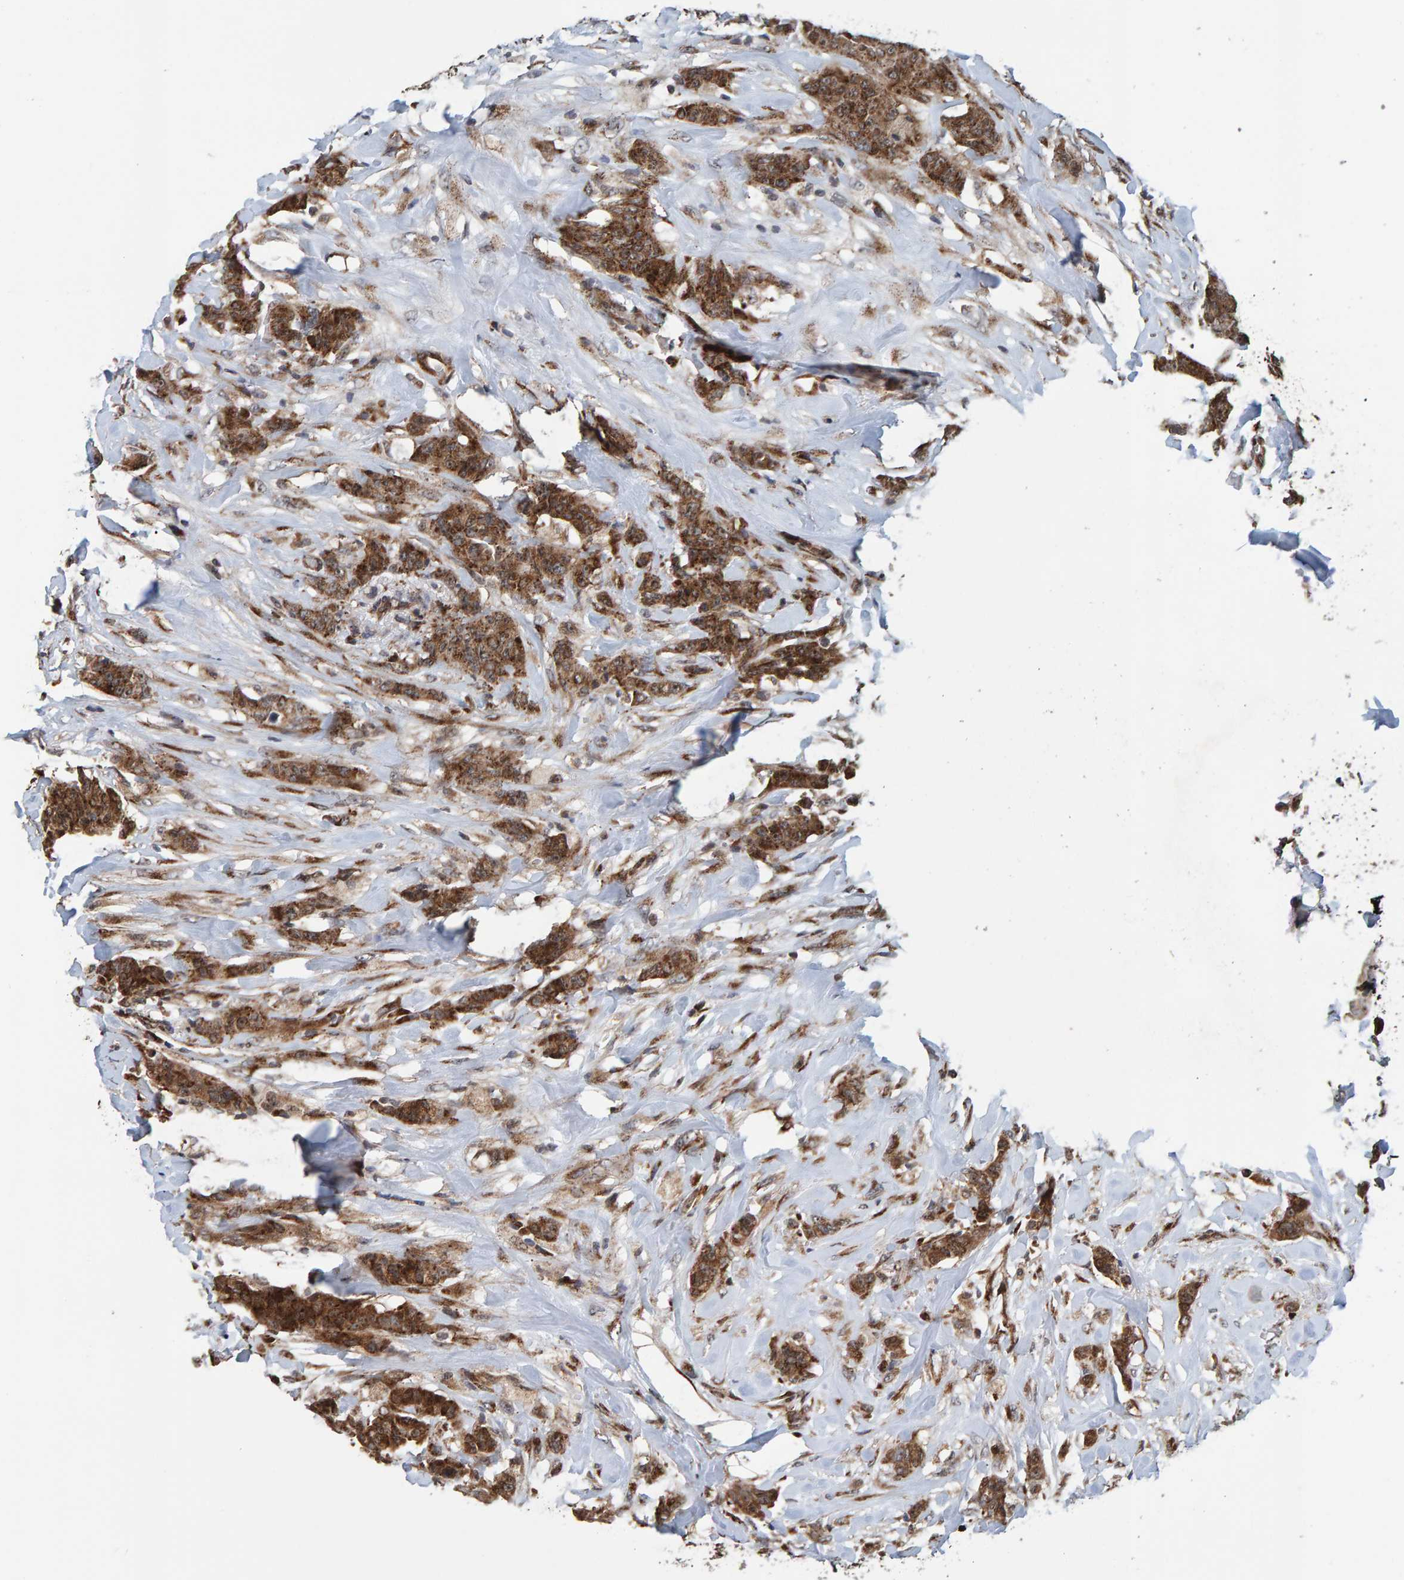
{"staining": {"intensity": "moderate", "quantity": ">75%", "location": "cytoplasmic/membranous"}, "tissue": "breast cancer", "cell_type": "Tumor cells", "image_type": "cancer", "snomed": [{"axis": "morphology", "description": "Normal tissue, NOS"}, {"axis": "morphology", "description": "Duct carcinoma"}, {"axis": "topography", "description": "Breast"}], "caption": "Moderate cytoplasmic/membranous positivity is identified in approximately >75% of tumor cells in breast cancer (invasive ductal carcinoma).", "gene": "CCDC25", "patient": {"sex": "female", "age": 40}}